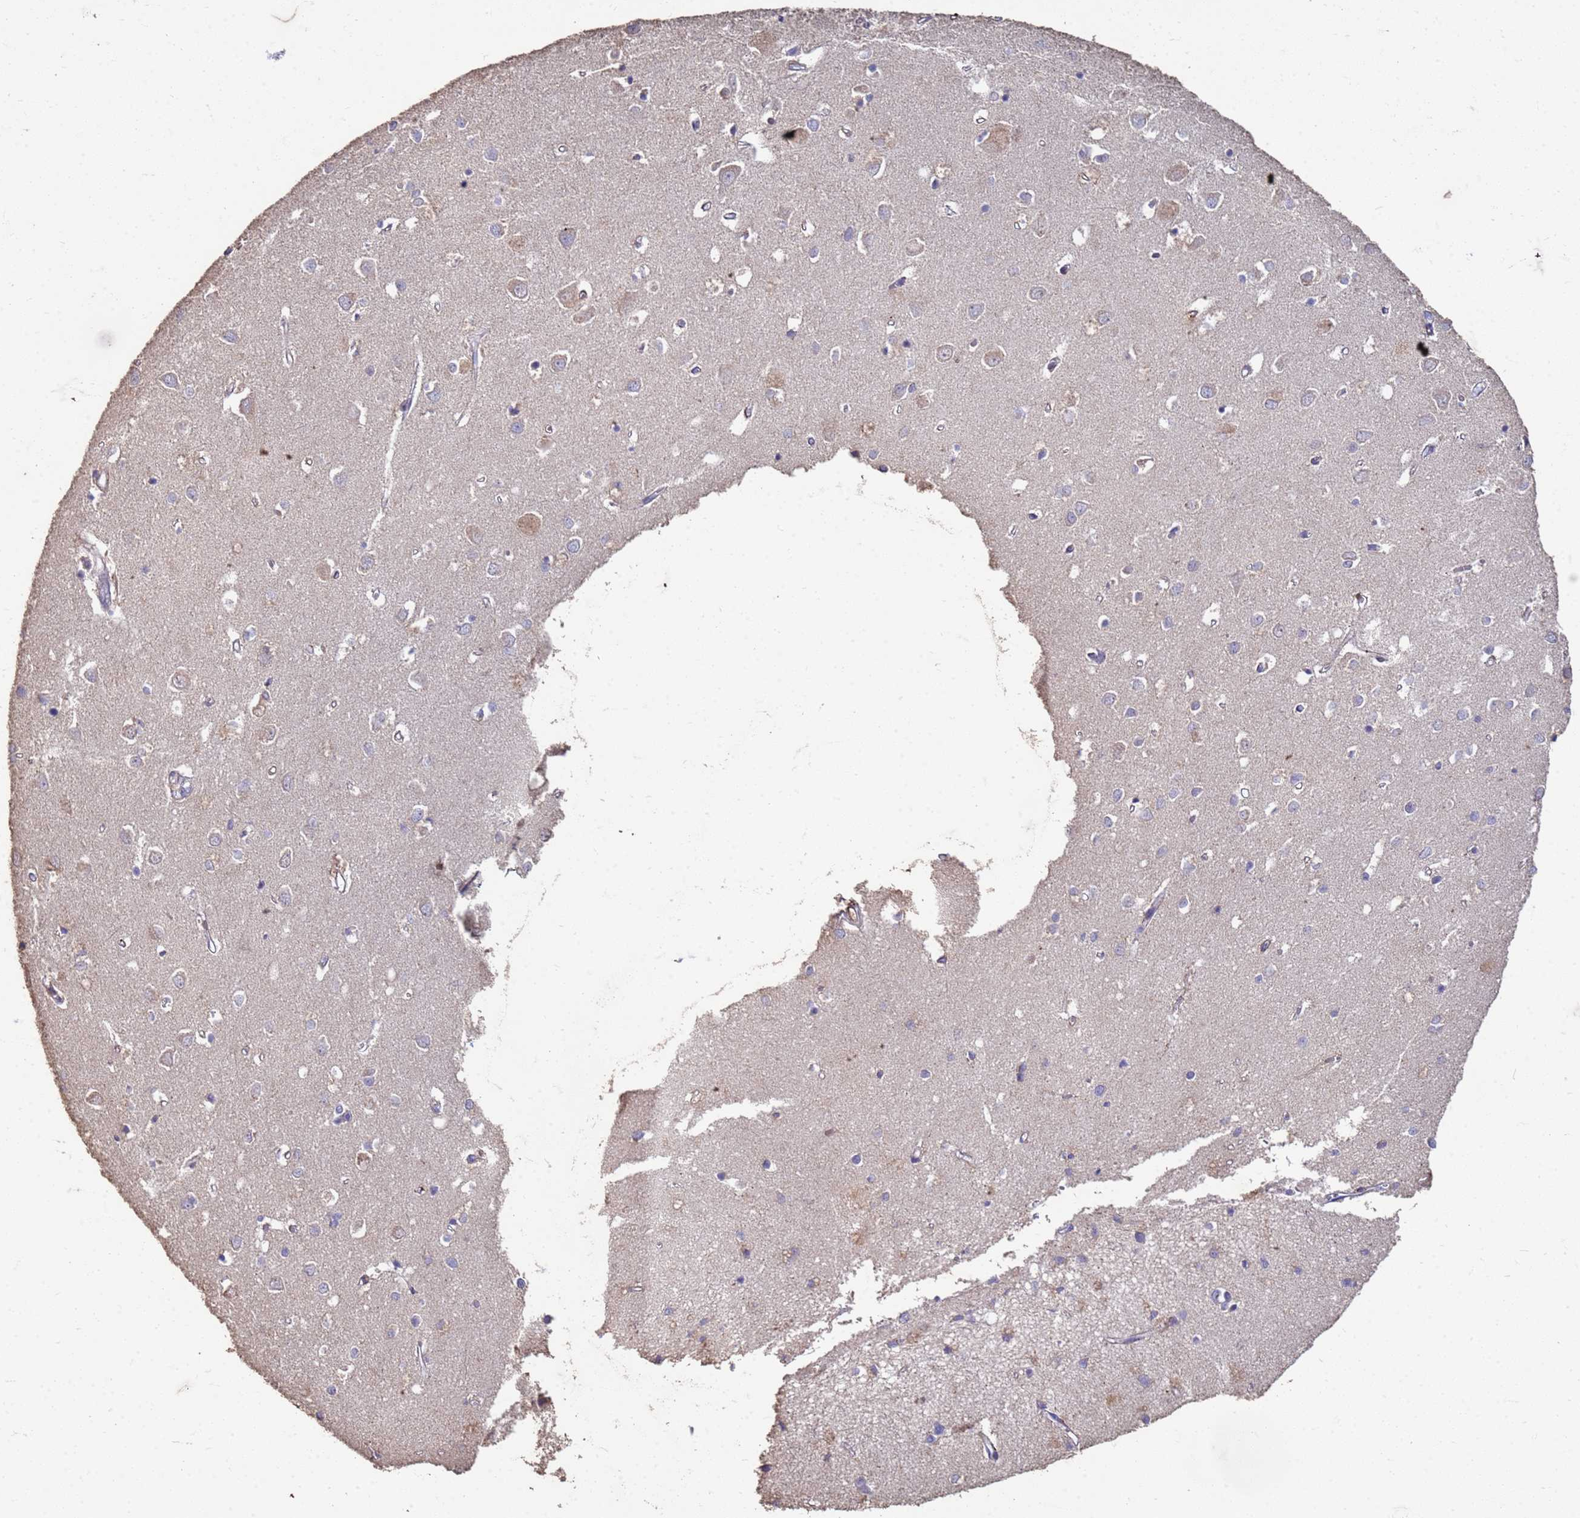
{"staining": {"intensity": "negative", "quantity": "none", "location": "none"}, "tissue": "cerebral cortex", "cell_type": "Endothelial cells", "image_type": "normal", "snomed": [{"axis": "morphology", "description": "Normal tissue, NOS"}, {"axis": "topography", "description": "Cerebral cortex"}], "caption": "Image shows no protein positivity in endothelial cells of benign cerebral cortex.", "gene": "SLC25A15", "patient": {"sex": "female", "age": 64}}